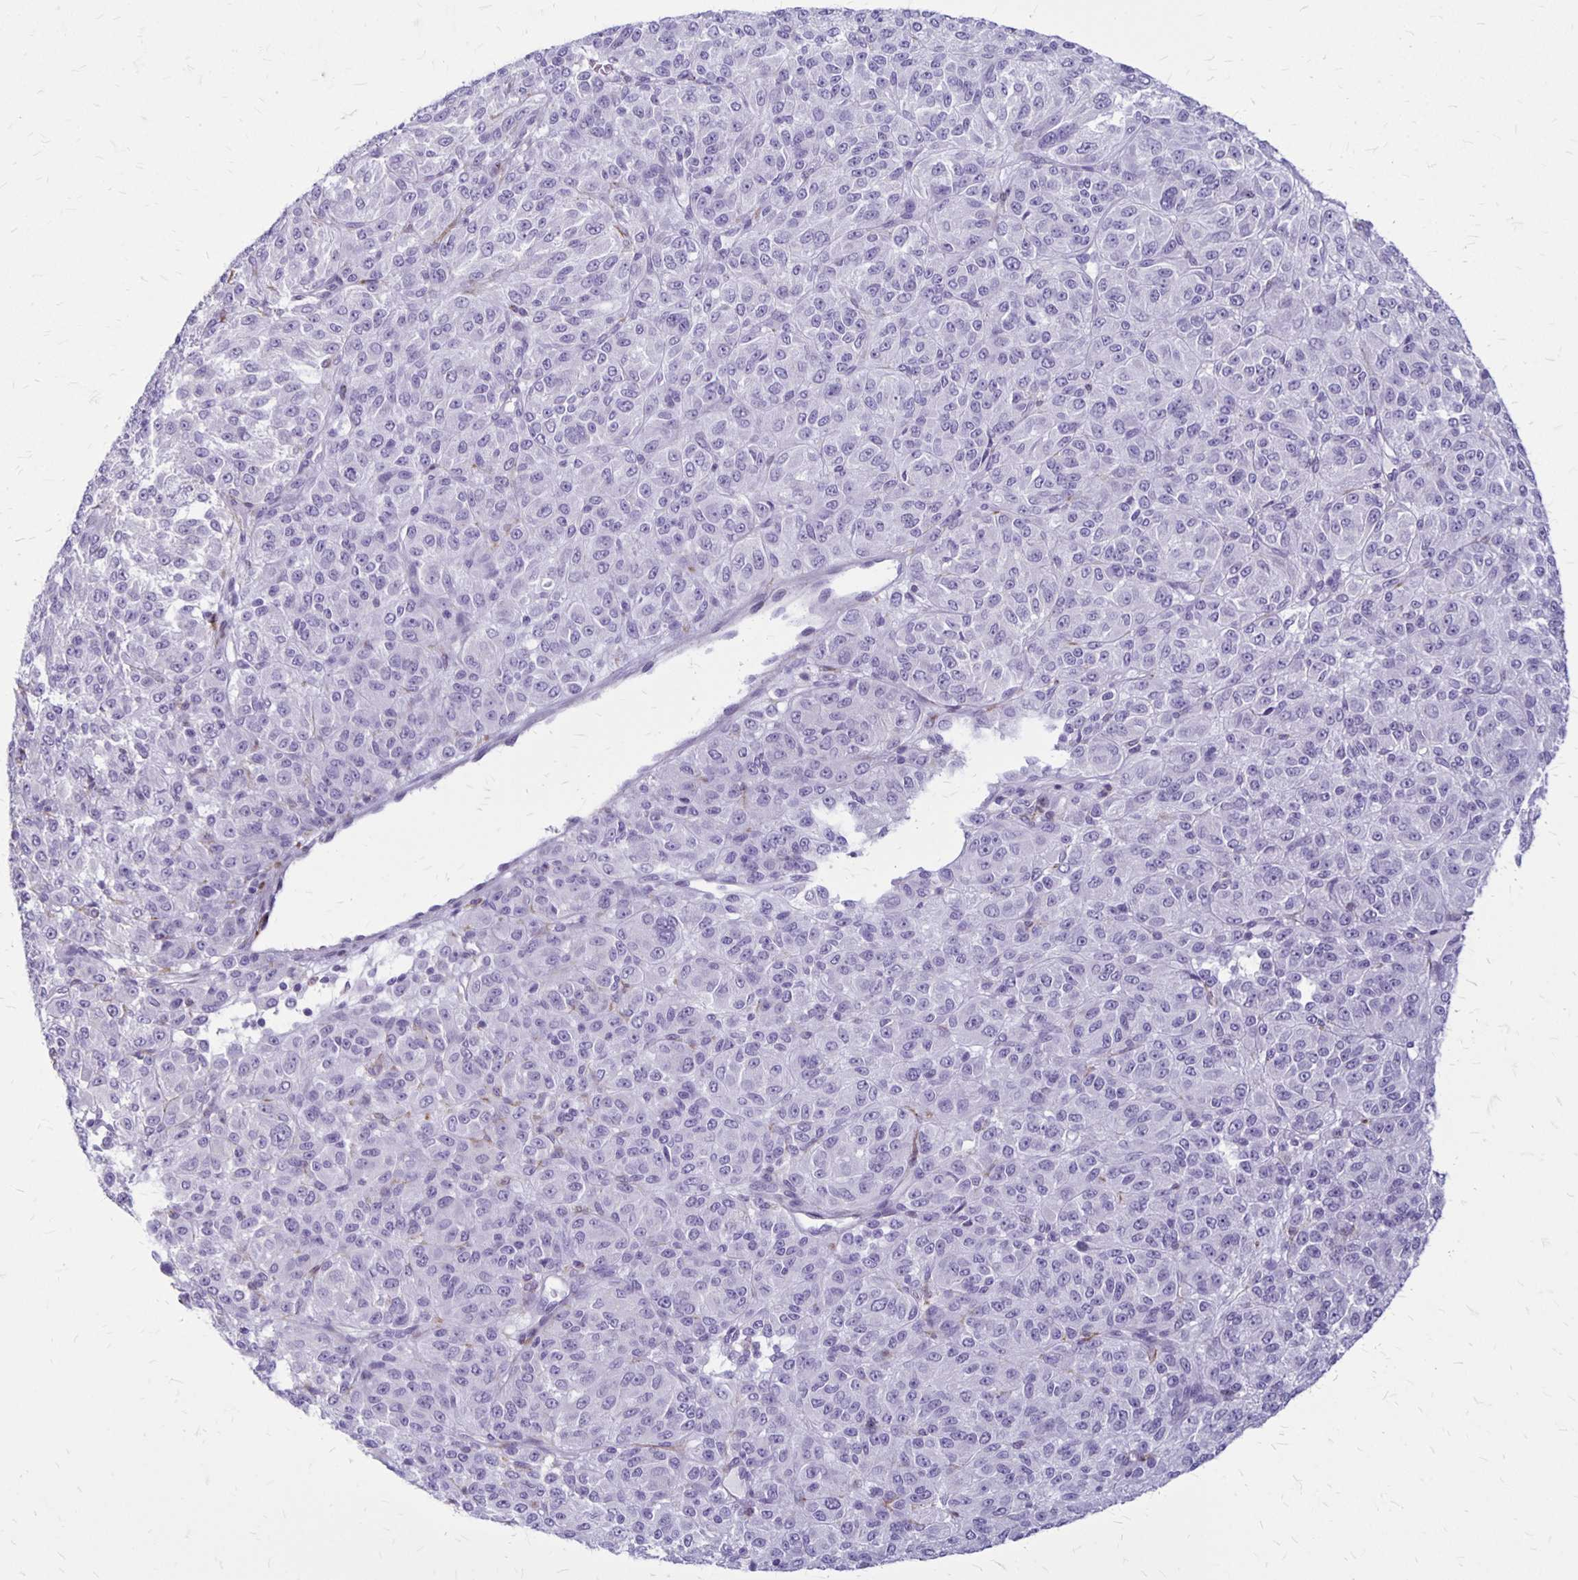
{"staining": {"intensity": "negative", "quantity": "none", "location": "none"}, "tissue": "melanoma", "cell_type": "Tumor cells", "image_type": "cancer", "snomed": [{"axis": "morphology", "description": "Malignant melanoma, Metastatic site"}, {"axis": "topography", "description": "Brain"}], "caption": "Malignant melanoma (metastatic site) stained for a protein using IHC reveals no staining tumor cells.", "gene": "GP9", "patient": {"sex": "female", "age": 56}}